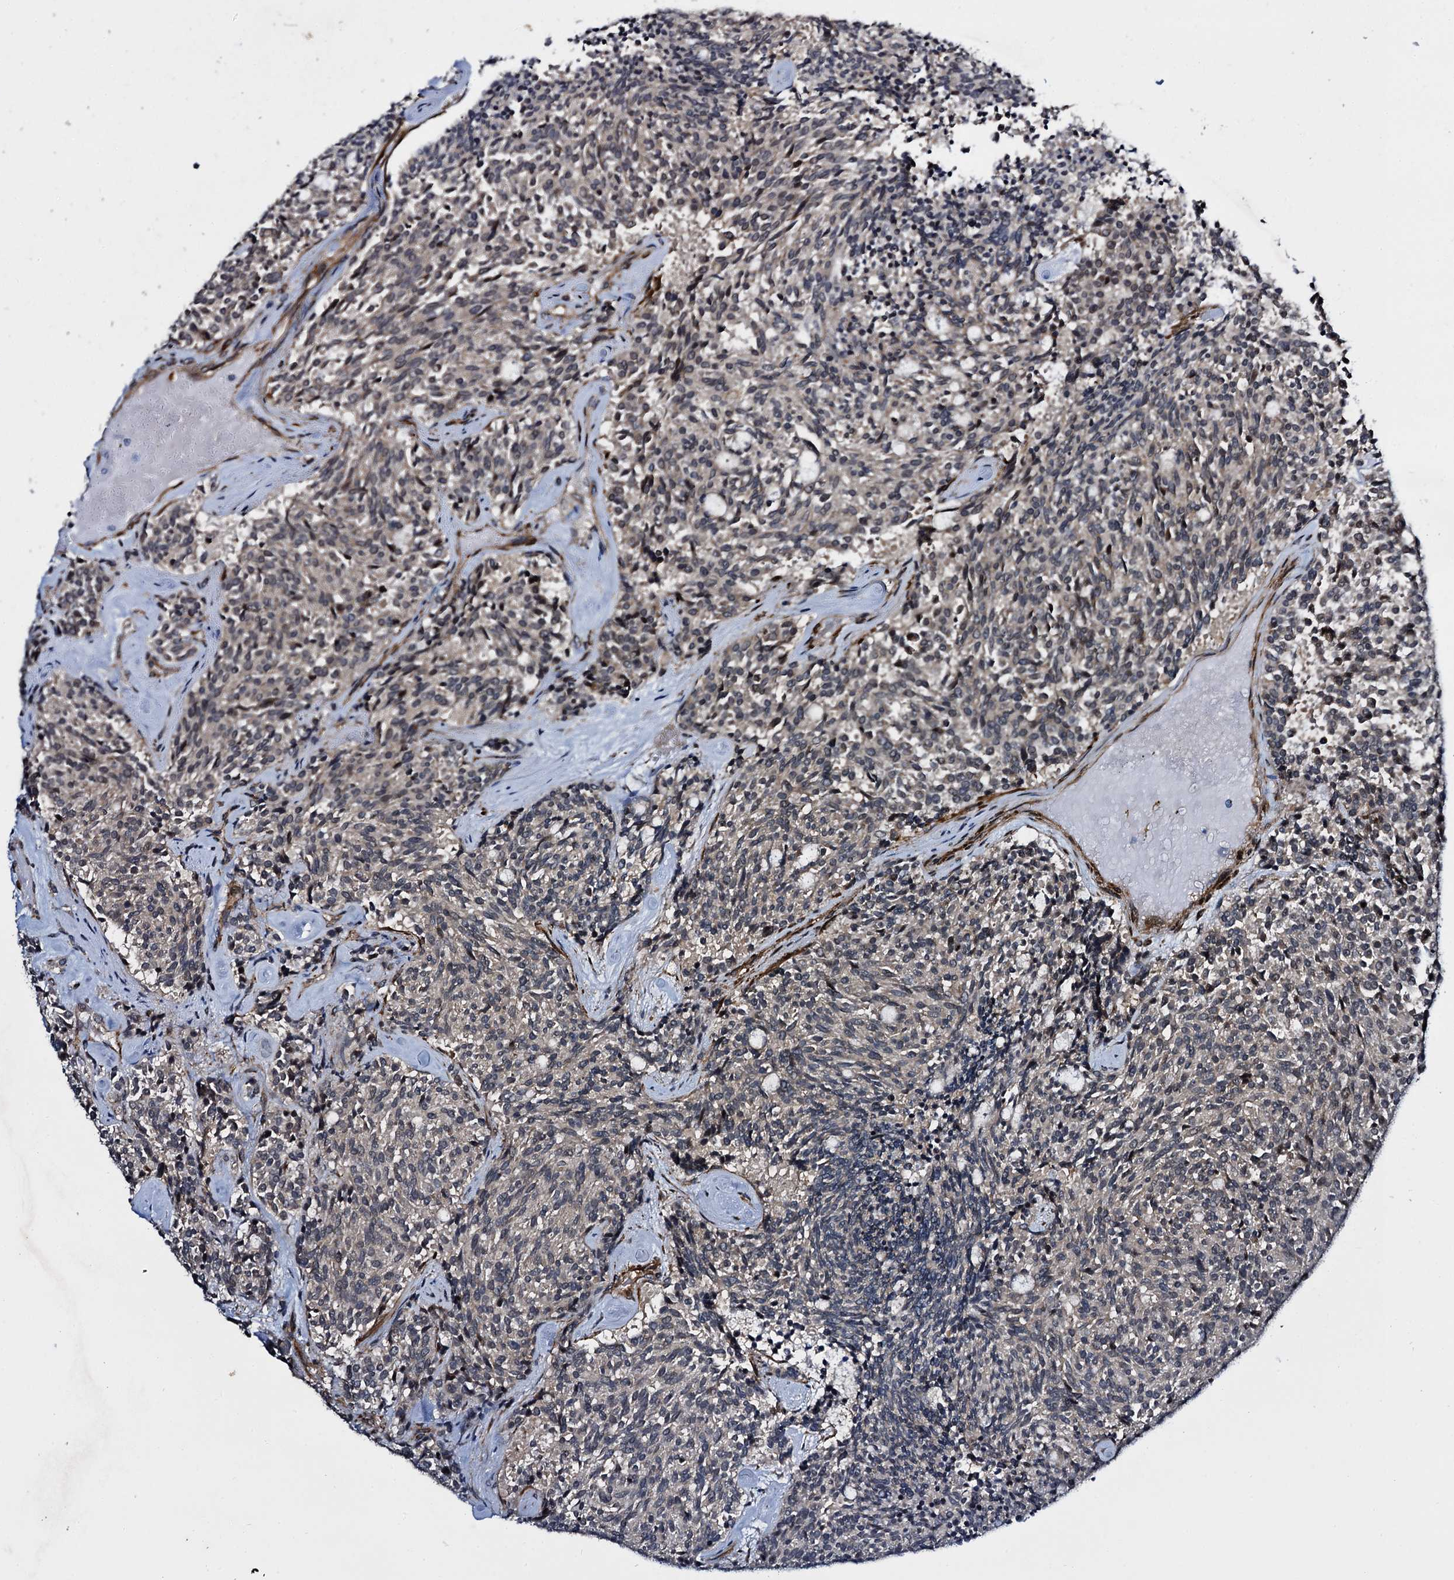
{"staining": {"intensity": "negative", "quantity": "none", "location": "none"}, "tissue": "carcinoid", "cell_type": "Tumor cells", "image_type": "cancer", "snomed": [{"axis": "morphology", "description": "Carcinoid, malignant, NOS"}, {"axis": "topography", "description": "Pancreas"}], "caption": "IHC micrograph of neoplastic tissue: human carcinoid (malignant) stained with DAB (3,3'-diaminobenzidine) exhibits no significant protein expression in tumor cells.", "gene": "ARHGAP42", "patient": {"sex": "female", "age": 54}}